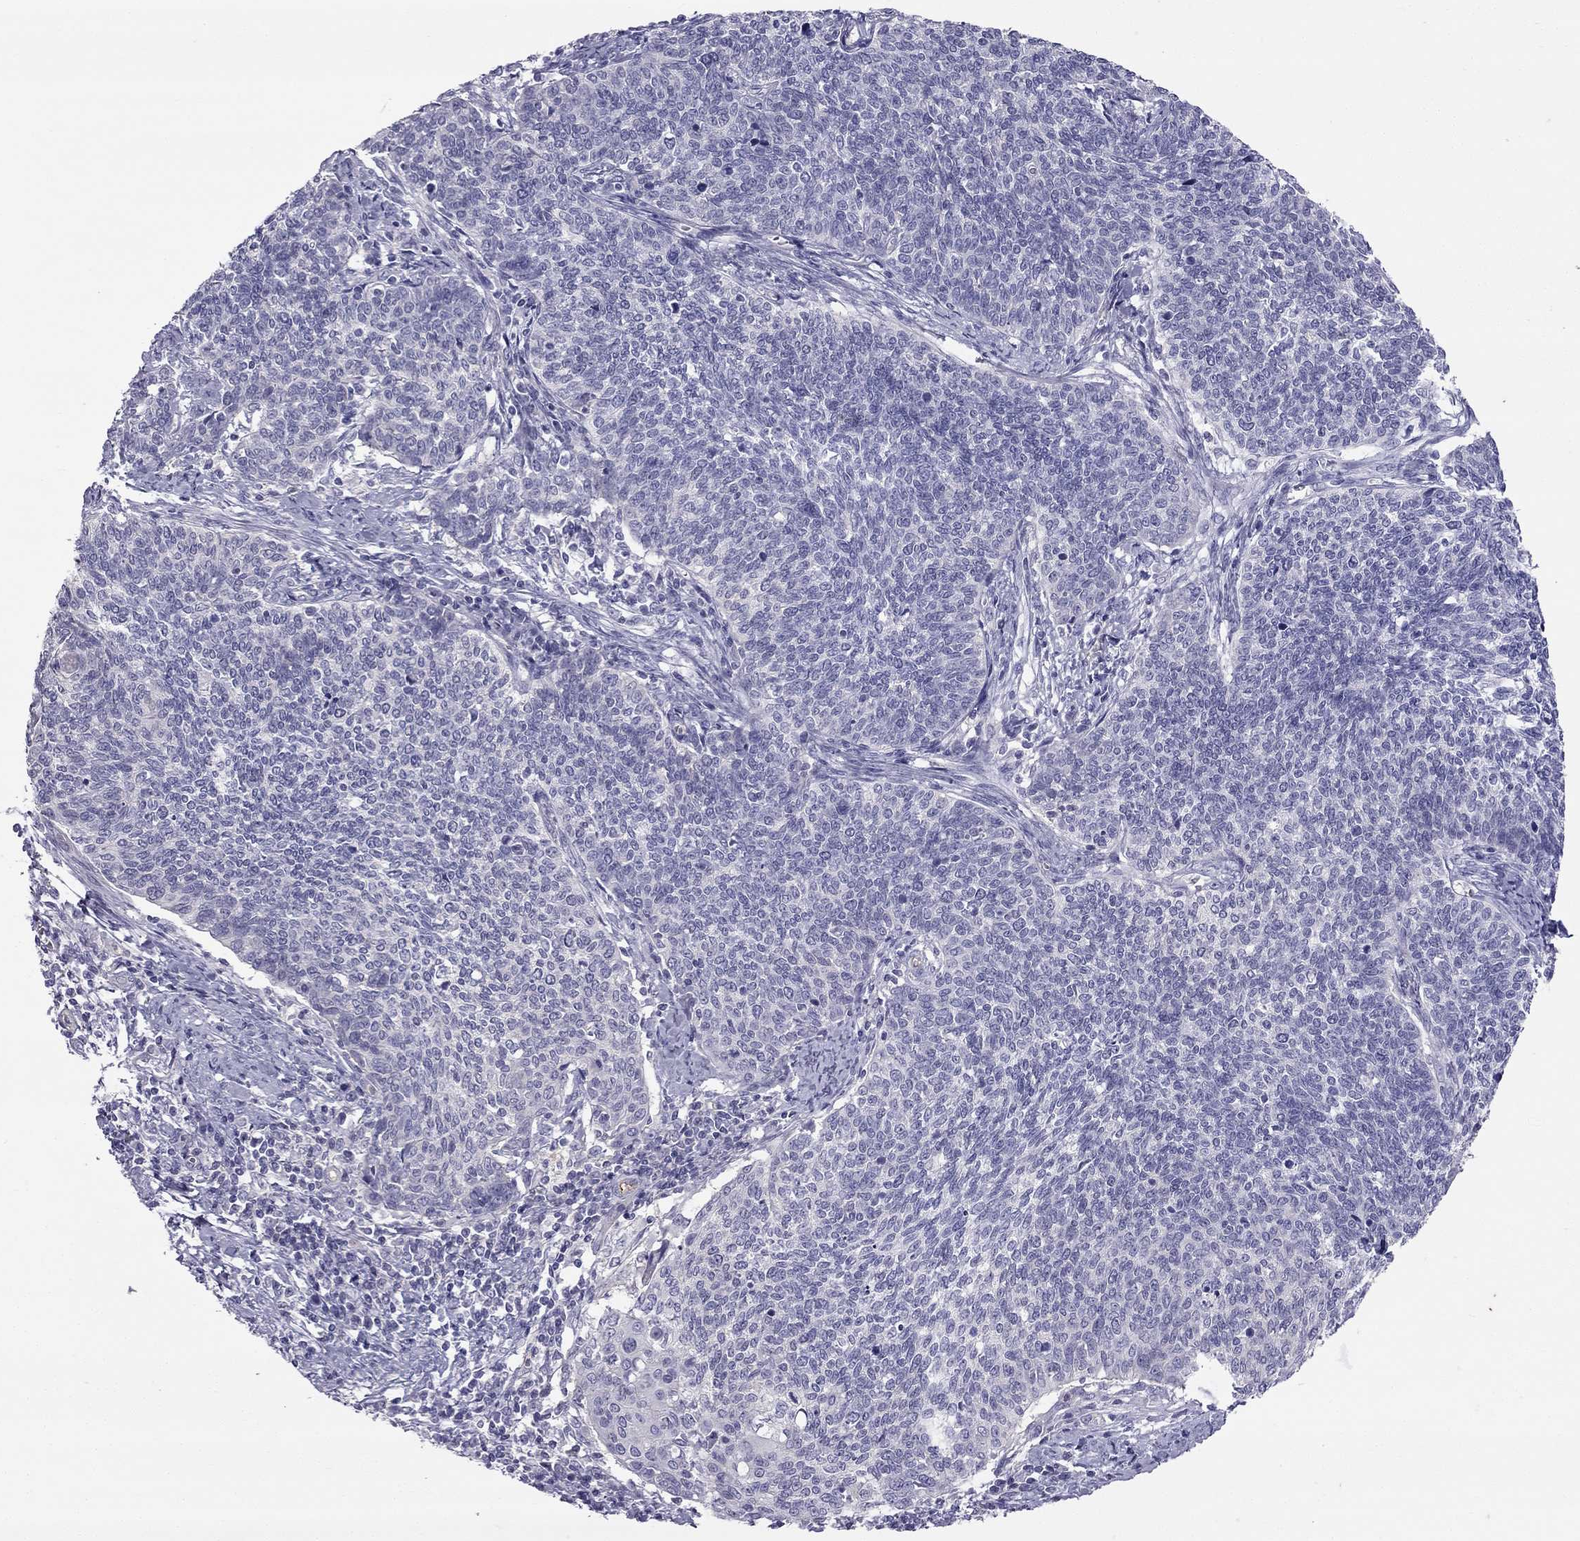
{"staining": {"intensity": "negative", "quantity": "none", "location": "none"}, "tissue": "cervical cancer", "cell_type": "Tumor cells", "image_type": "cancer", "snomed": [{"axis": "morphology", "description": "Squamous cell carcinoma, NOS"}, {"axis": "topography", "description": "Cervix"}], "caption": "This is a image of immunohistochemistry (IHC) staining of squamous cell carcinoma (cervical), which shows no positivity in tumor cells.", "gene": "GJA8", "patient": {"sex": "female", "age": 39}}